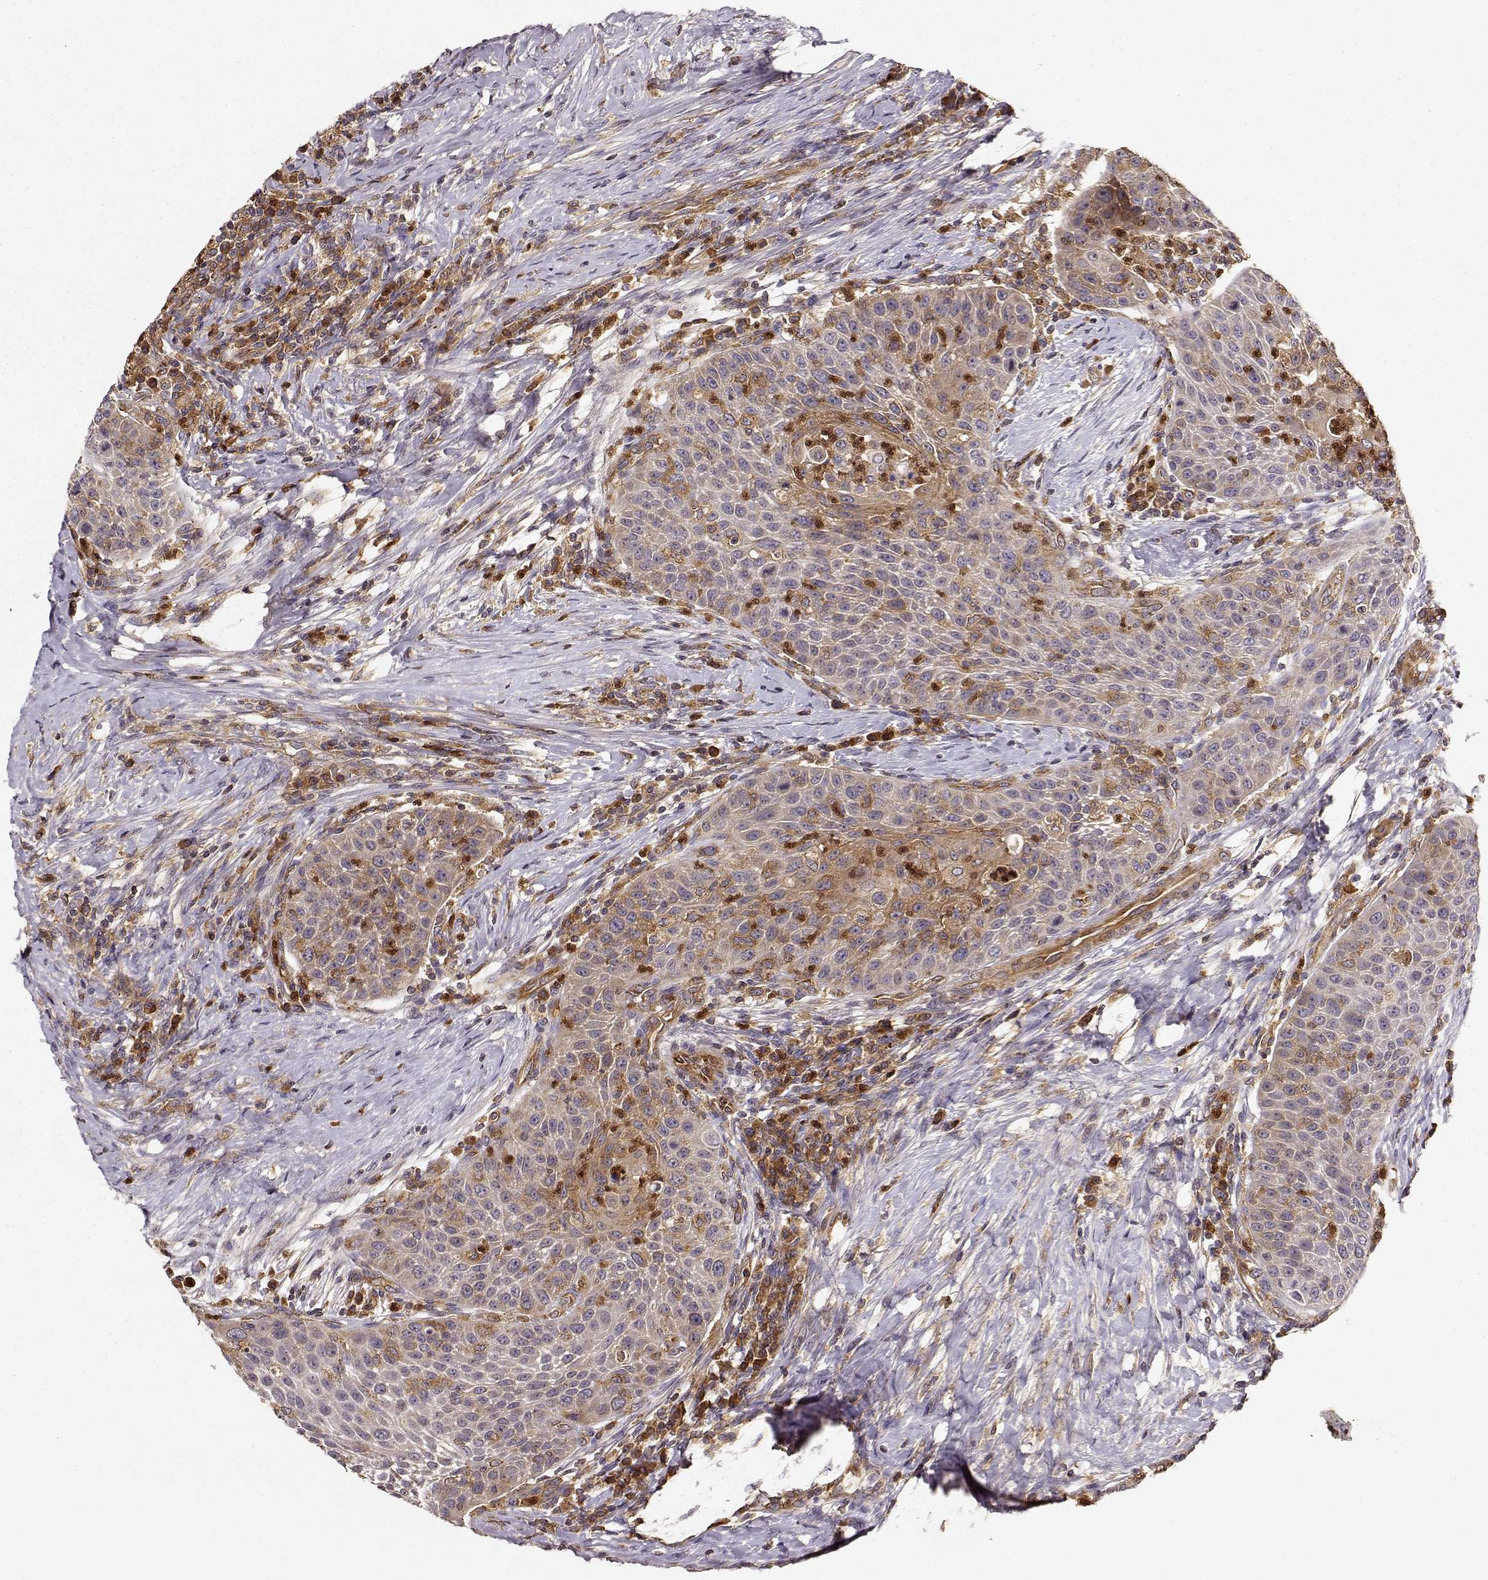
{"staining": {"intensity": "moderate", "quantity": "25%-75%", "location": "cytoplasmic/membranous"}, "tissue": "head and neck cancer", "cell_type": "Tumor cells", "image_type": "cancer", "snomed": [{"axis": "morphology", "description": "Squamous cell carcinoma, NOS"}, {"axis": "topography", "description": "Head-Neck"}], "caption": "Immunohistochemistry (IHC) (DAB (3,3'-diaminobenzidine)) staining of squamous cell carcinoma (head and neck) exhibits moderate cytoplasmic/membranous protein staining in approximately 25%-75% of tumor cells.", "gene": "ARHGEF2", "patient": {"sex": "male", "age": 69}}